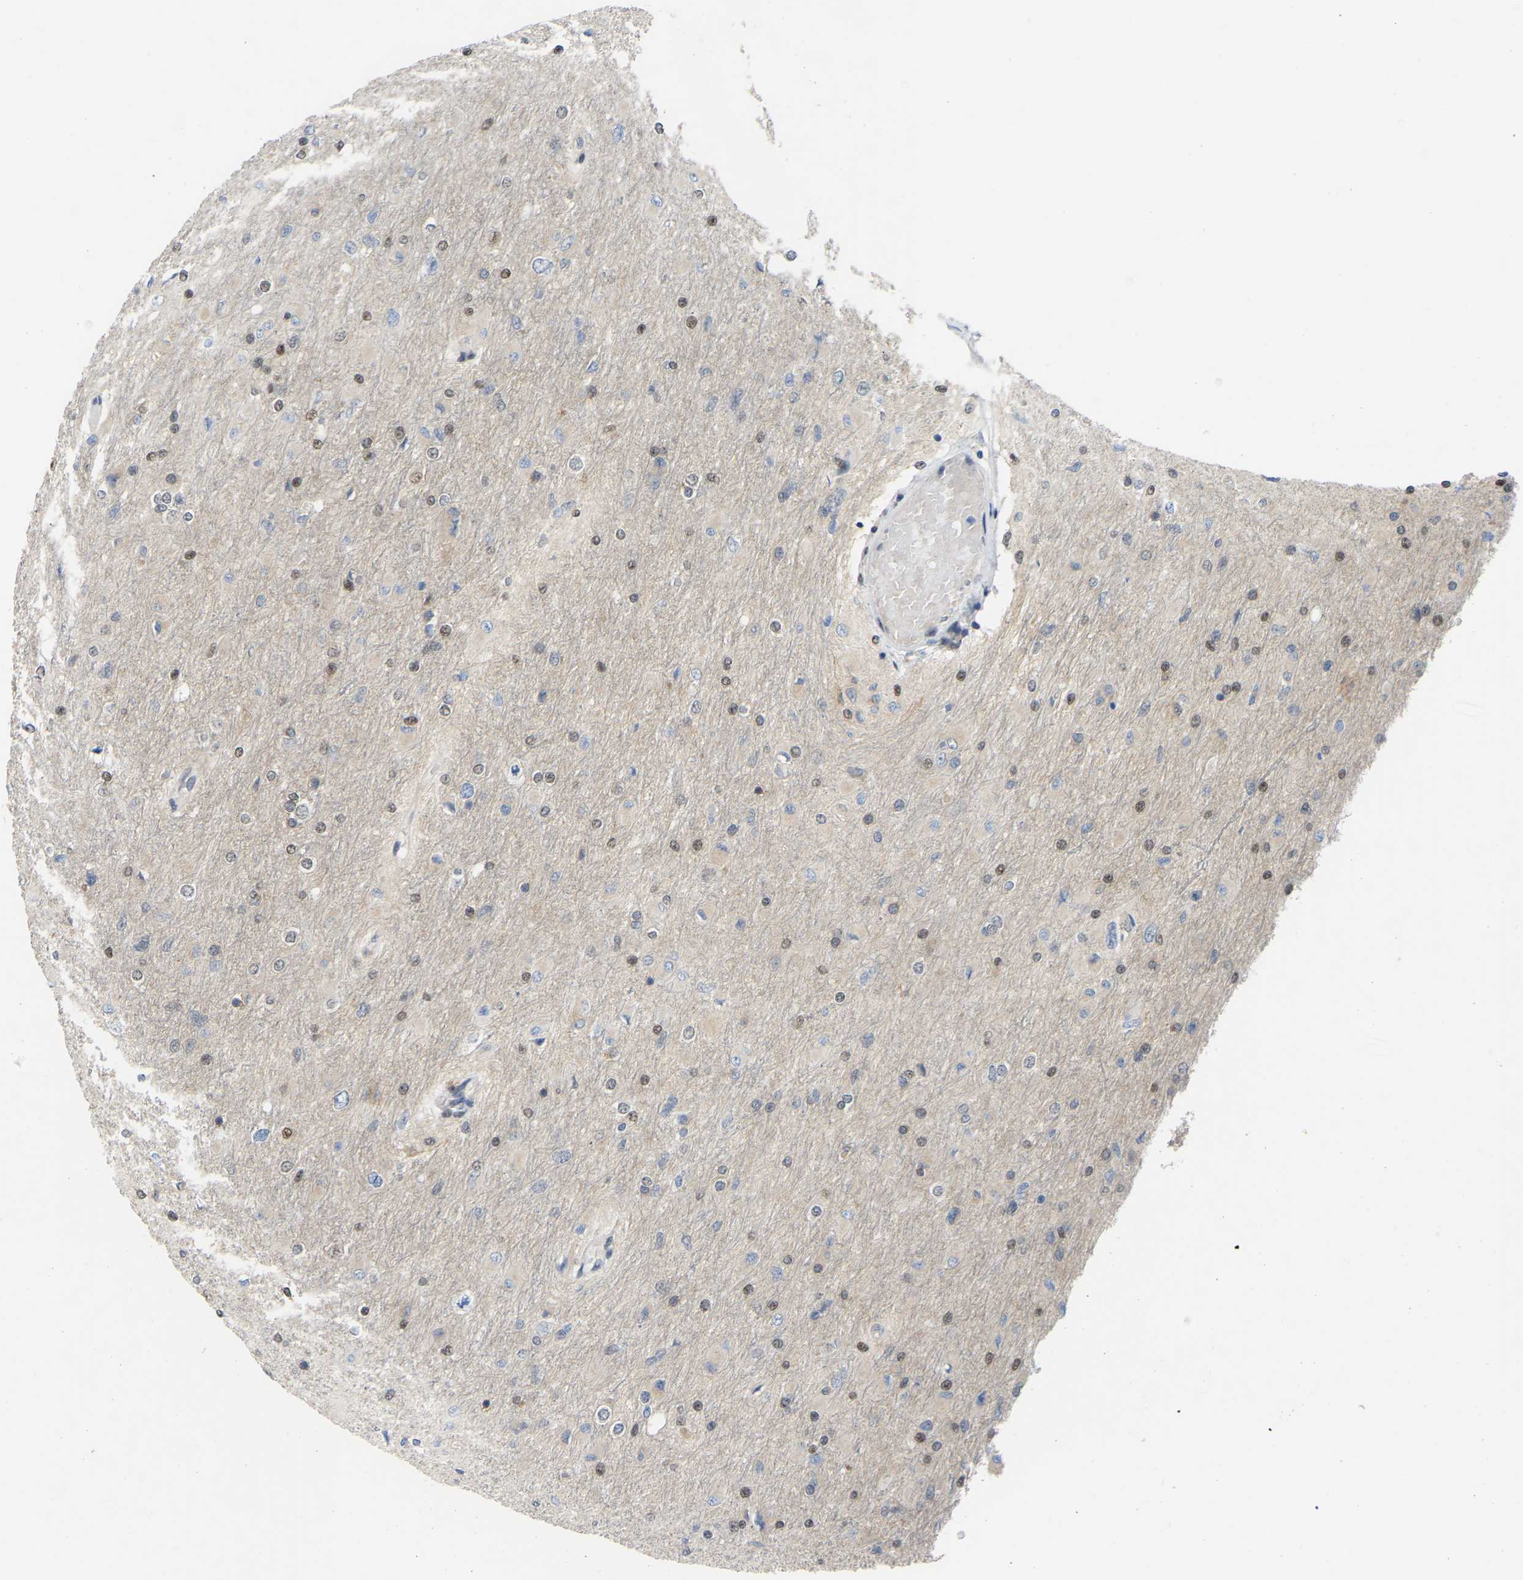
{"staining": {"intensity": "weak", "quantity": "25%-75%", "location": "nuclear"}, "tissue": "glioma", "cell_type": "Tumor cells", "image_type": "cancer", "snomed": [{"axis": "morphology", "description": "Glioma, malignant, High grade"}, {"axis": "topography", "description": "Cerebral cortex"}], "caption": "This photomicrograph exhibits IHC staining of human glioma, with low weak nuclear staining in approximately 25%-75% of tumor cells.", "gene": "KLRG2", "patient": {"sex": "female", "age": 36}}